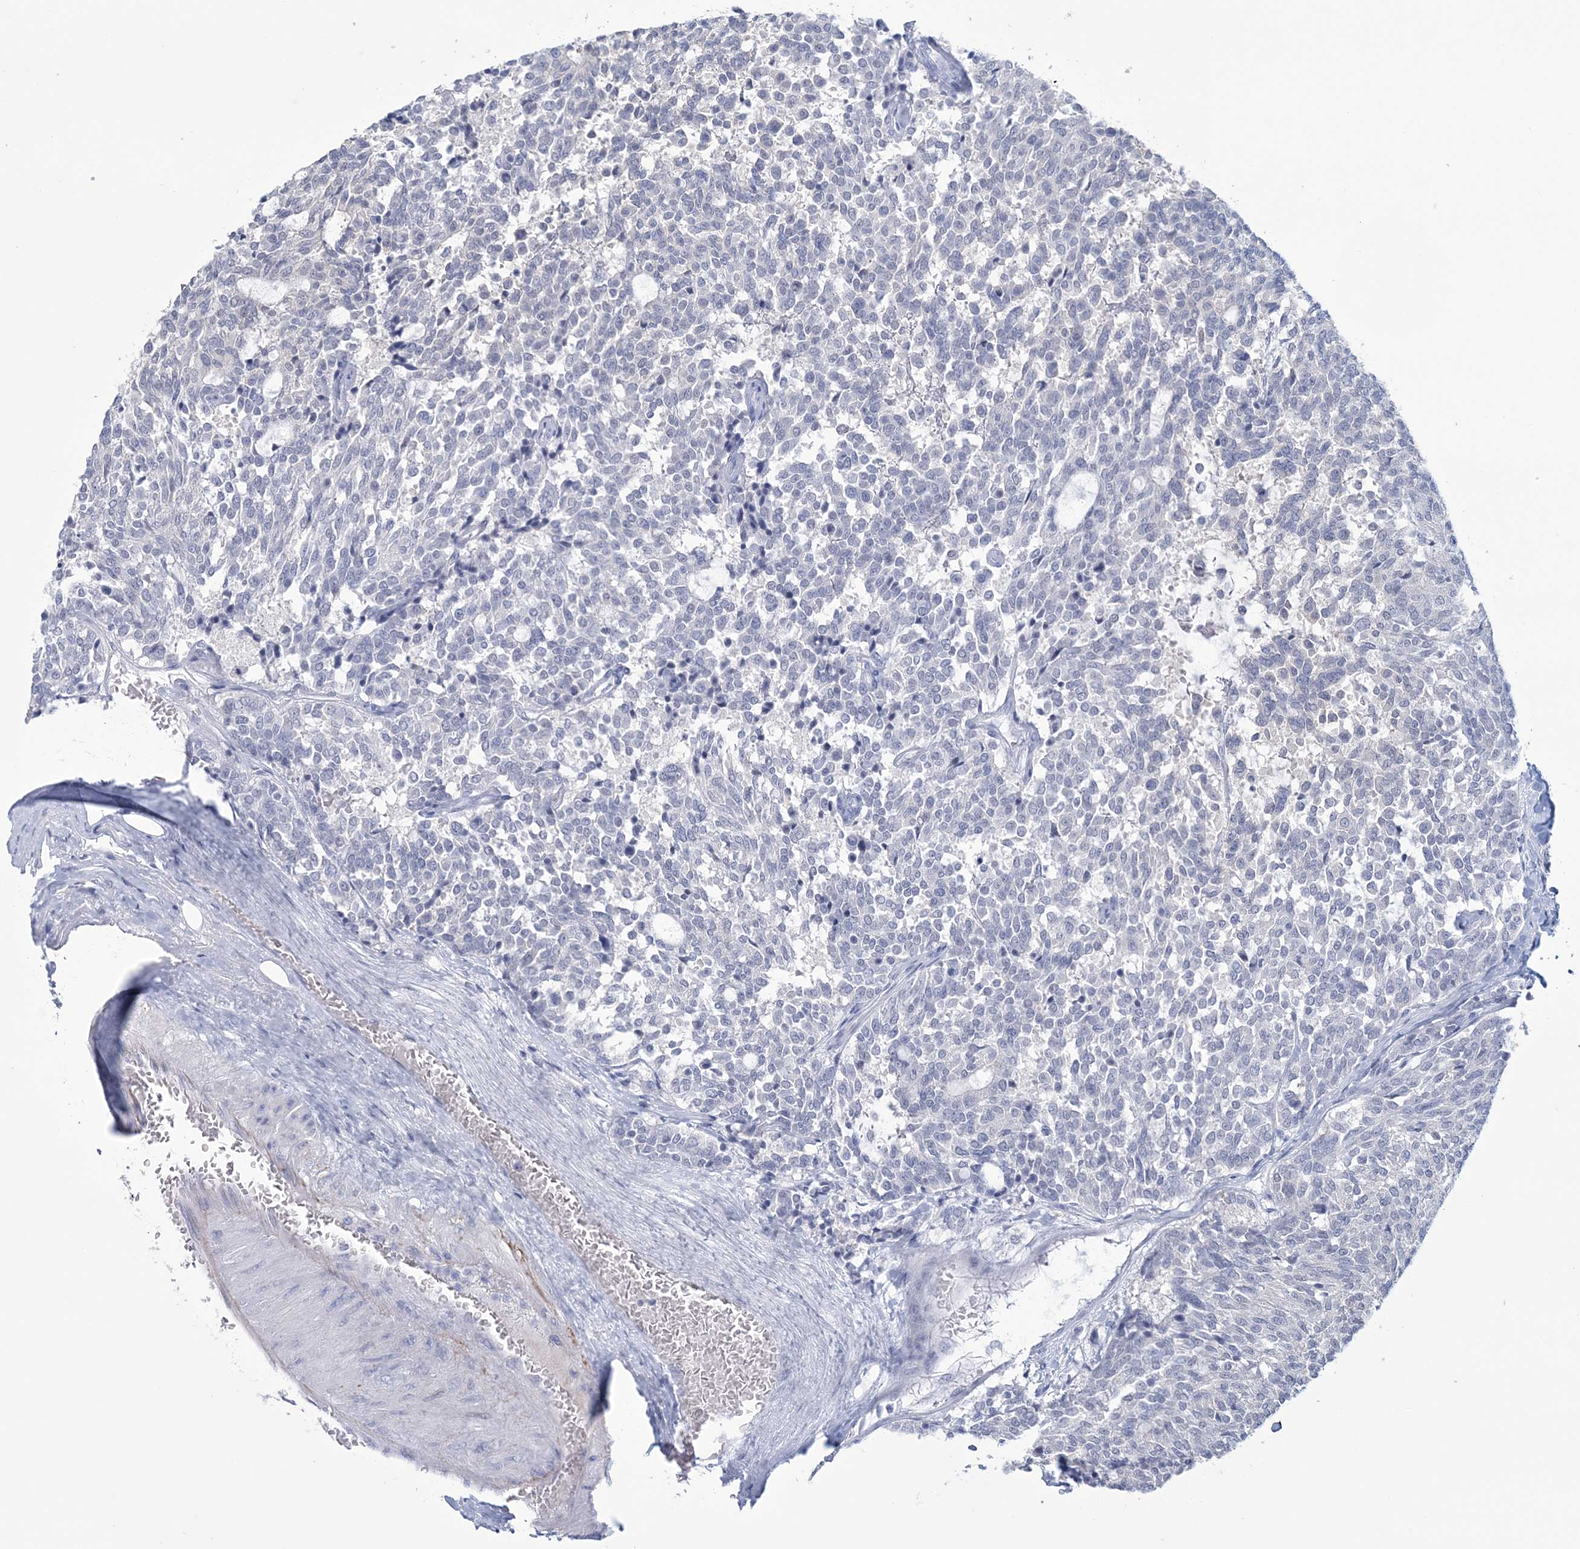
{"staining": {"intensity": "negative", "quantity": "none", "location": "none"}, "tissue": "carcinoid", "cell_type": "Tumor cells", "image_type": "cancer", "snomed": [{"axis": "morphology", "description": "Carcinoid, malignant, NOS"}, {"axis": "topography", "description": "Pancreas"}], "caption": "An immunohistochemistry histopathology image of carcinoid (malignant) is shown. There is no staining in tumor cells of carcinoid (malignant). (DAB IHC, high magnification).", "gene": "DPCD", "patient": {"sex": "female", "age": 54}}